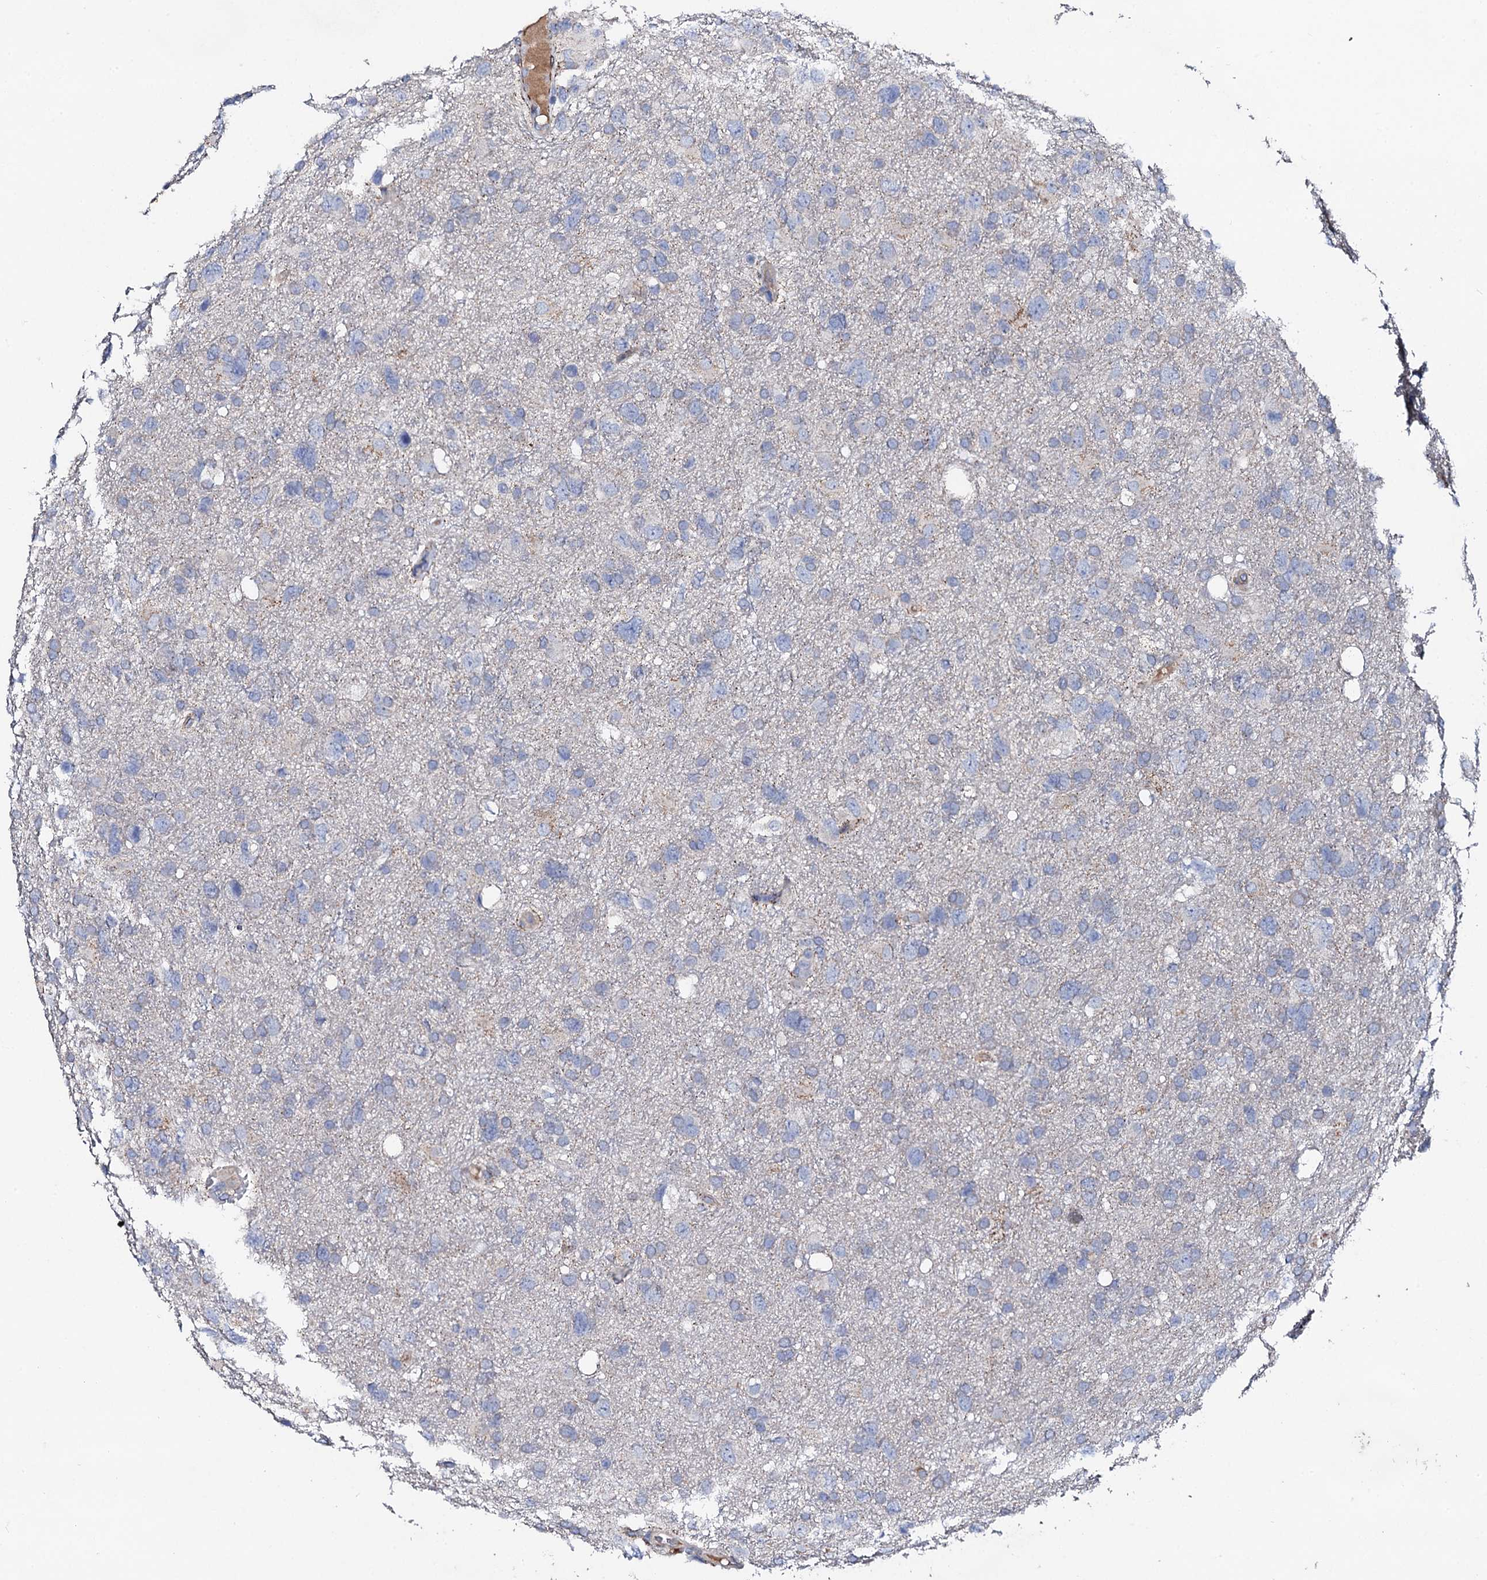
{"staining": {"intensity": "negative", "quantity": "none", "location": "none"}, "tissue": "glioma", "cell_type": "Tumor cells", "image_type": "cancer", "snomed": [{"axis": "morphology", "description": "Glioma, malignant, High grade"}, {"axis": "topography", "description": "Brain"}], "caption": "This image is of glioma stained with immunohistochemistry to label a protein in brown with the nuclei are counter-stained blue. There is no staining in tumor cells.", "gene": "DBX1", "patient": {"sex": "male", "age": 61}}